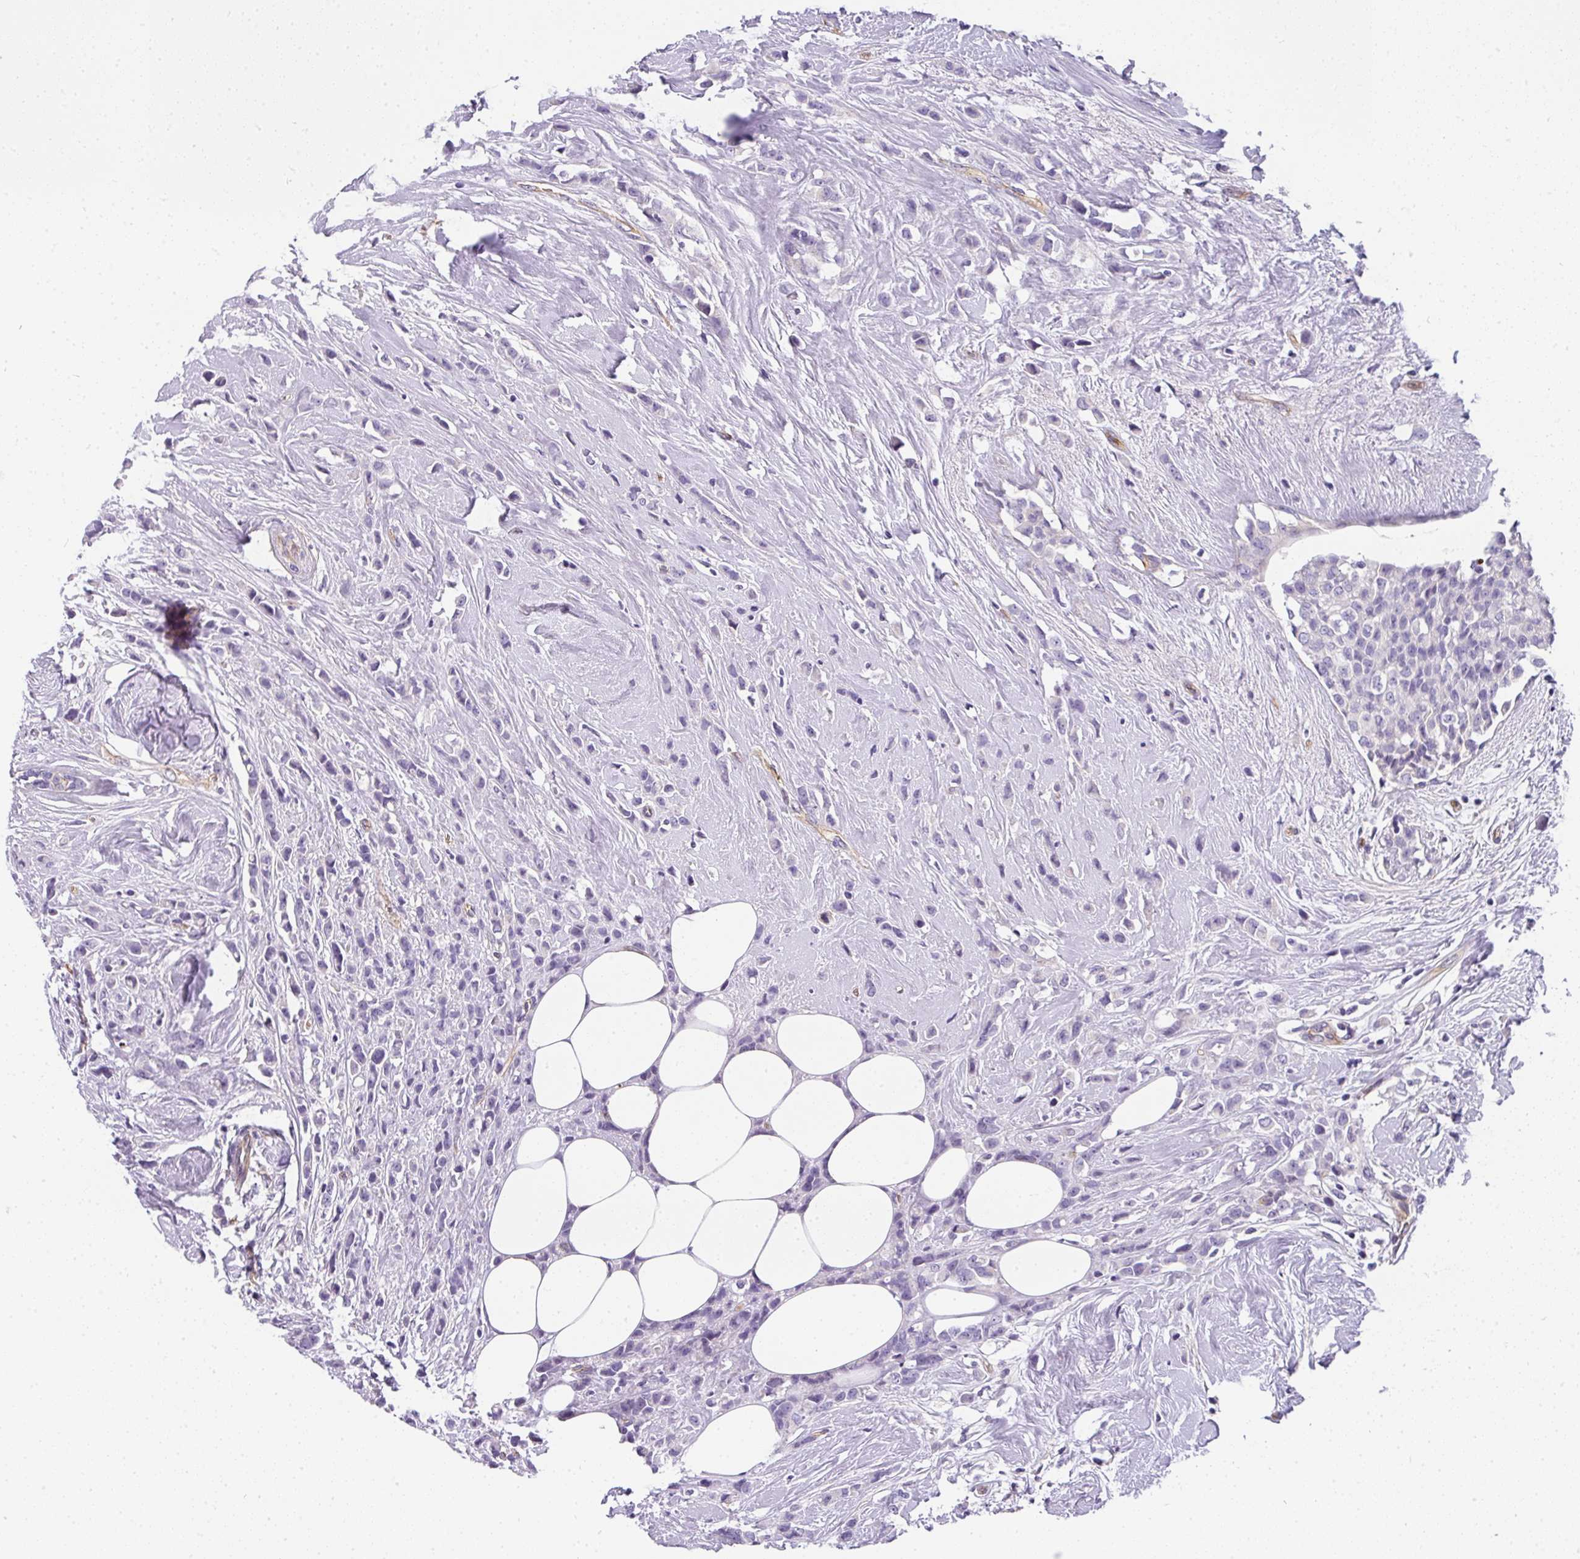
{"staining": {"intensity": "negative", "quantity": "none", "location": "none"}, "tissue": "breast cancer", "cell_type": "Tumor cells", "image_type": "cancer", "snomed": [{"axis": "morphology", "description": "Duct carcinoma"}, {"axis": "topography", "description": "Breast"}], "caption": "High magnification brightfield microscopy of breast cancer (infiltrating ductal carcinoma) stained with DAB (3,3'-diaminobenzidine) (brown) and counterstained with hematoxylin (blue): tumor cells show no significant positivity.", "gene": "OR11H4", "patient": {"sex": "female", "age": 80}}